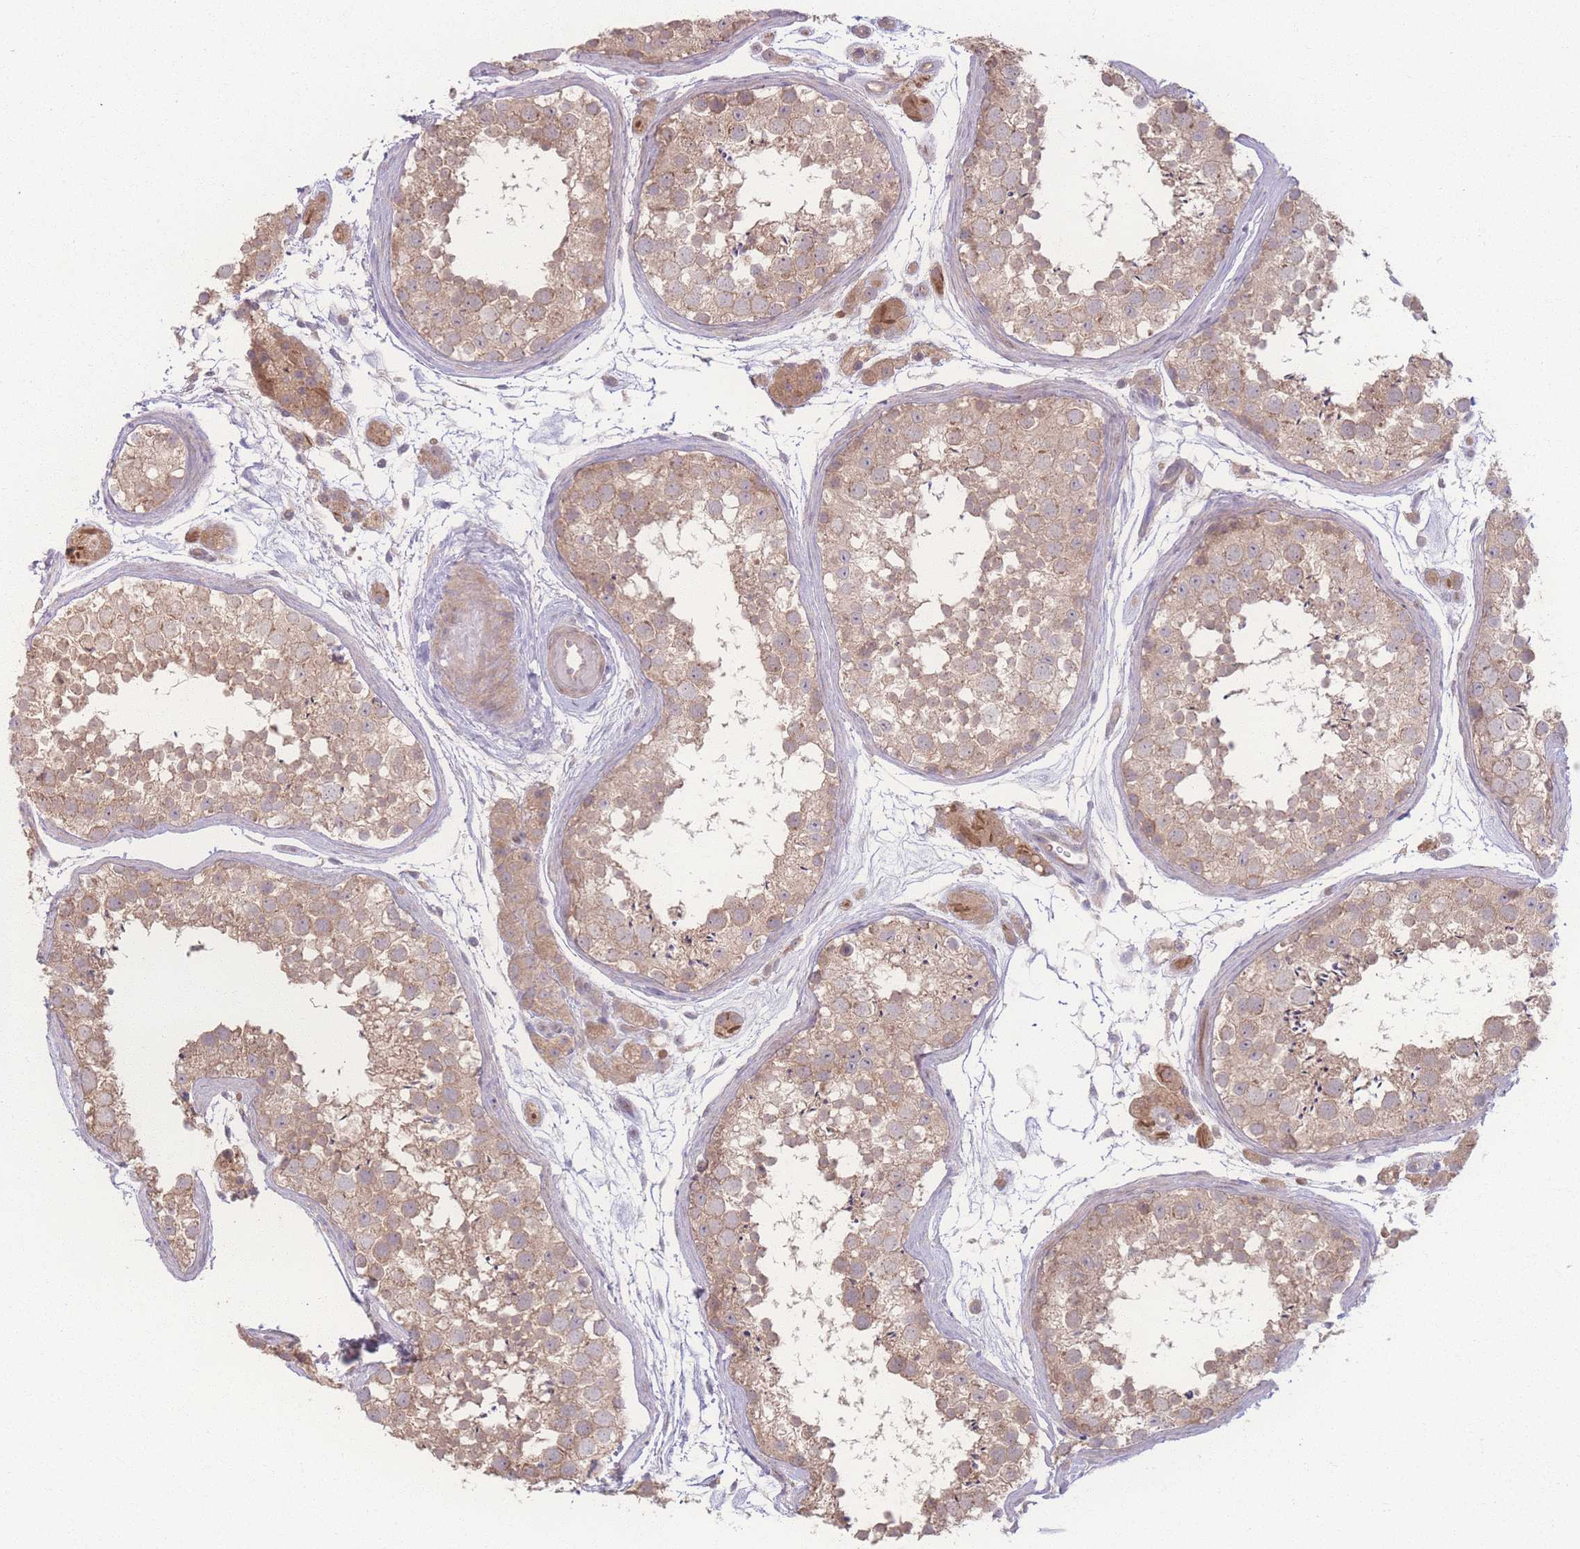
{"staining": {"intensity": "weak", "quantity": ">75%", "location": "cytoplasmic/membranous"}, "tissue": "testis", "cell_type": "Cells in seminiferous ducts", "image_type": "normal", "snomed": [{"axis": "morphology", "description": "Normal tissue, NOS"}, {"axis": "topography", "description": "Testis"}], "caption": "Protein staining demonstrates weak cytoplasmic/membranous expression in approximately >75% of cells in seminiferous ducts in unremarkable testis. The protein is stained brown, and the nuclei are stained in blue (DAB (3,3'-diaminobenzidine) IHC with brightfield microscopy, high magnification).", "gene": "INSR", "patient": {"sex": "male", "age": 41}}